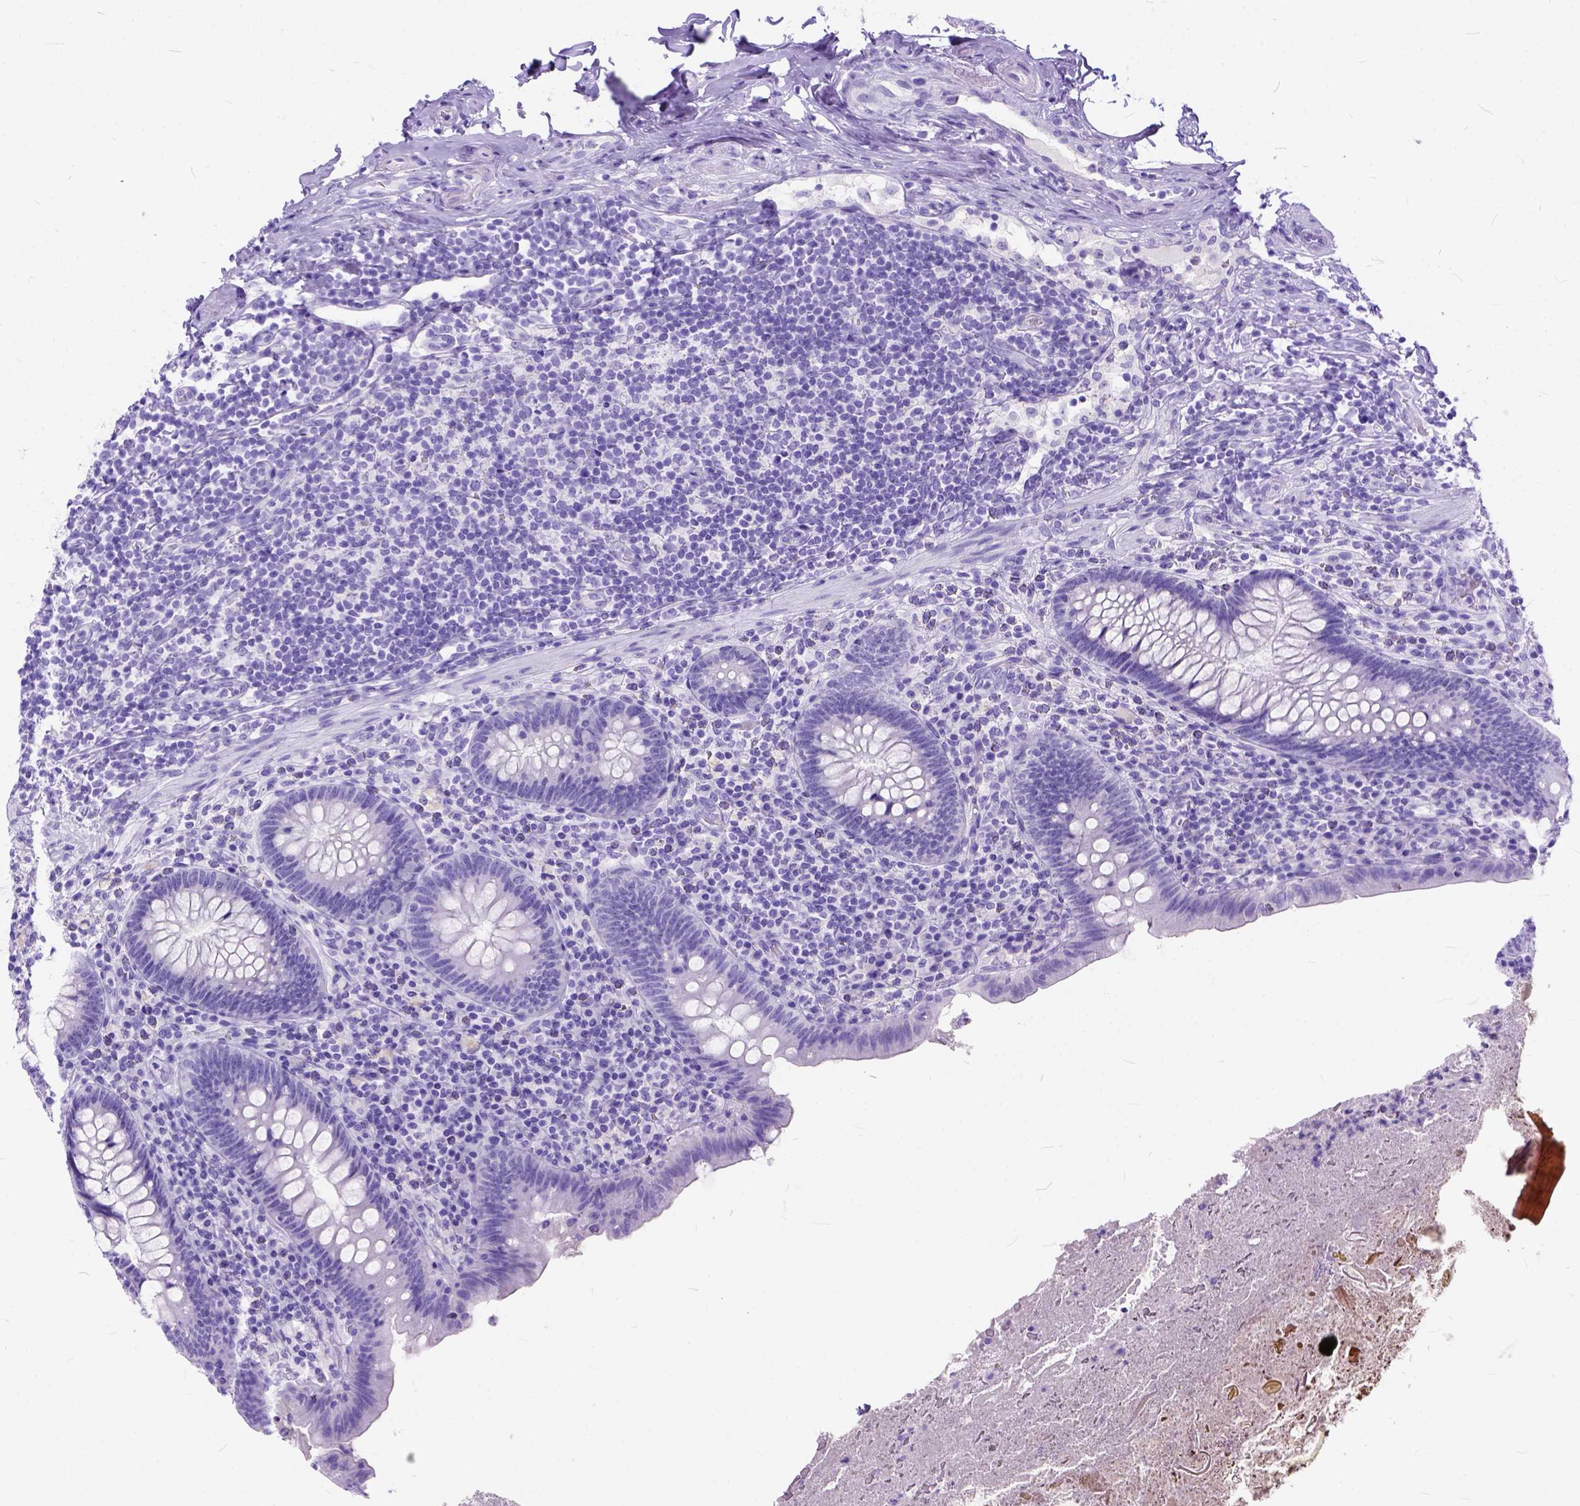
{"staining": {"intensity": "negative", "quantity": "none", "location": "none"}, "tissue": "appendix", "cell_type": "Glandular cells", "image_type": "normal", "snomed": [{"axis": "morphology", "description": "Normal tissue, NOS"}, {"axis": "topography", "description": "Appendix"}], "caption": "Human appendix stained for a protein using IHC reveals no positivity in glandular cells.", "gene": "C1QTNF3", "patient": {"sex": "male", "age": 47}}